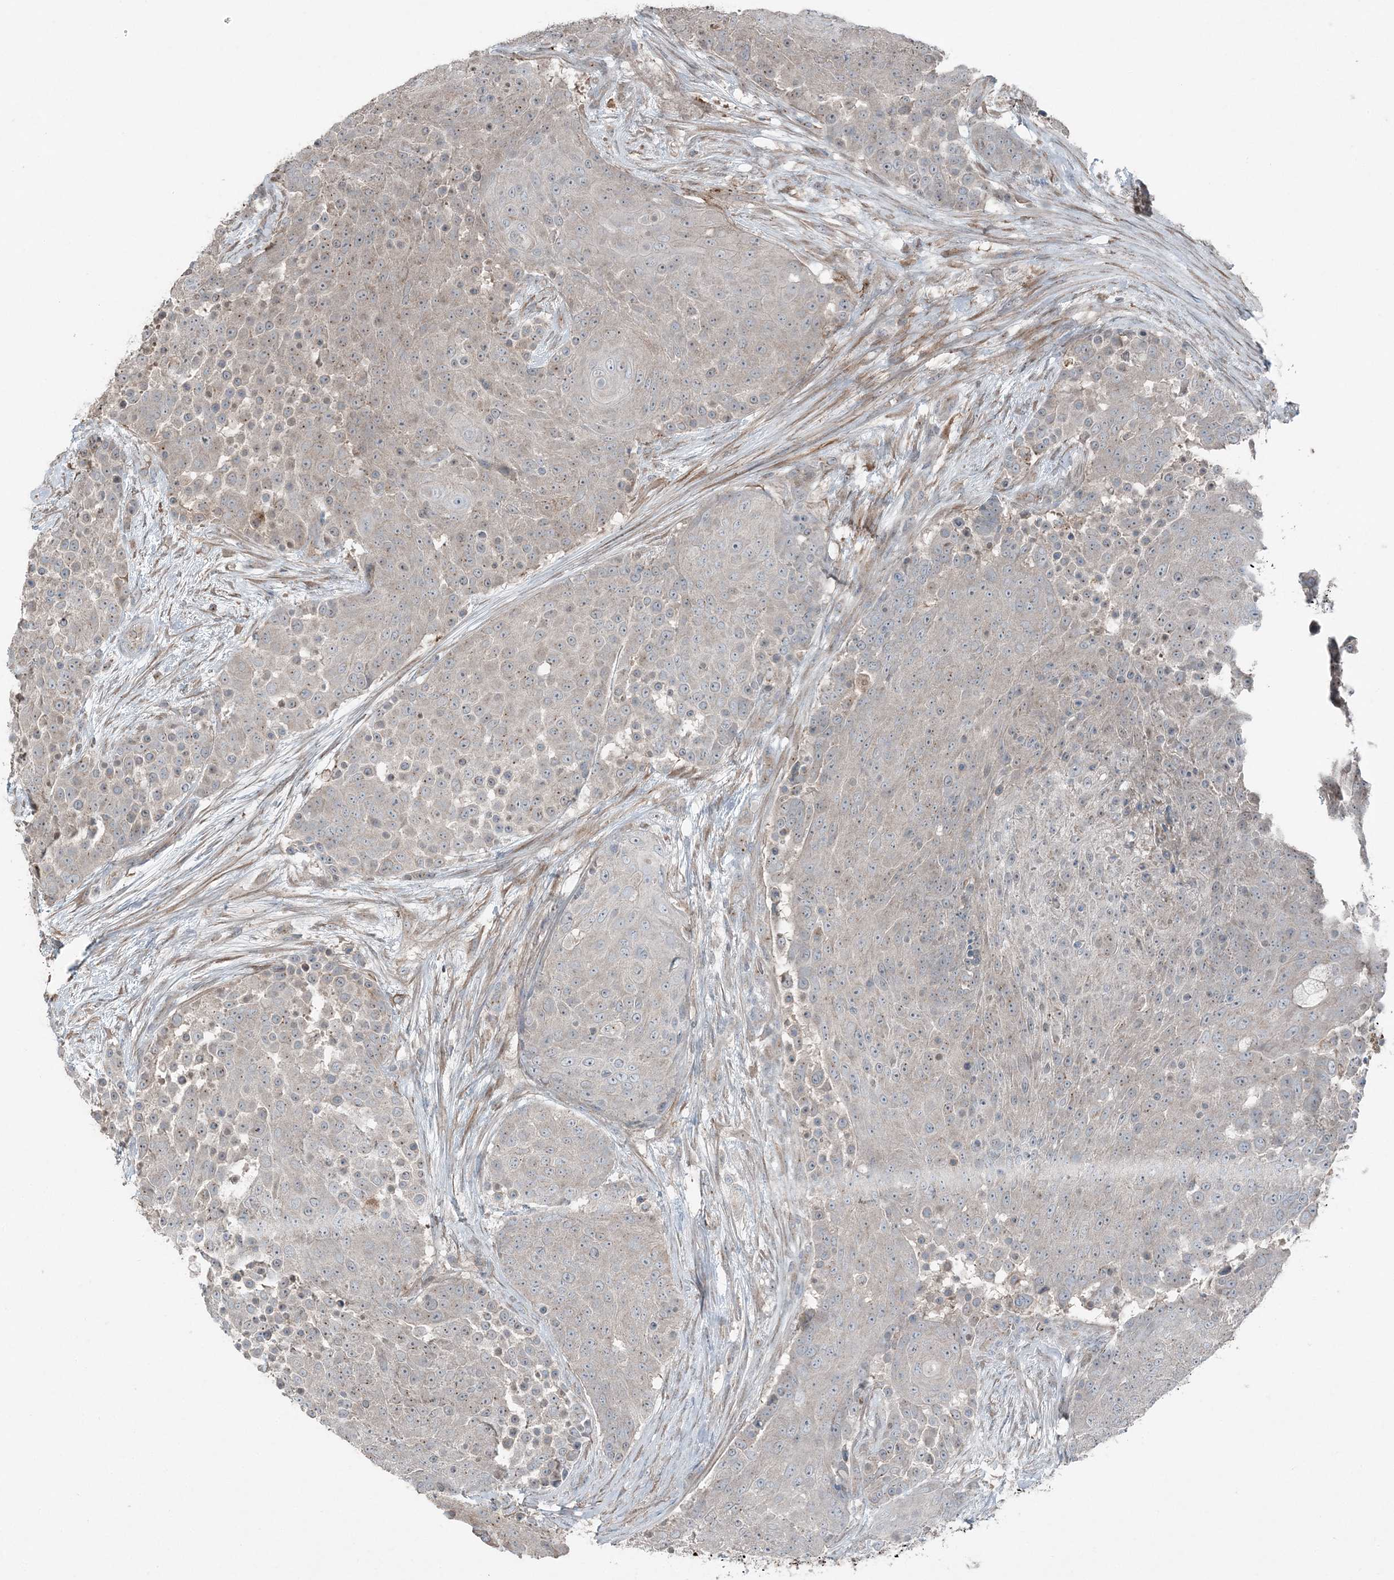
{"staining": {"intensity": "negative", "quantity": "none", "location": "none"}, "tissue": "urothelial cancer", "cell_type": "Tumor cells", "image_type": "cancer", "snomed": [{"axis": "morphology", "description": "Urothelial carcinoma, High grade"}, {"axis": "topography", "description": "Urinary bladder"}], "caption": "Immunohistochemistry (IHC) of high-grade urothelial carcinoma reveals no expression in tumor cells. (DAB (3,3'-diaminobenzidine) immunohistochemistry visualized using brightfield microscopy, high magnification).", "gene": "KY", "patient": {"sex": "female", "age": 63}}